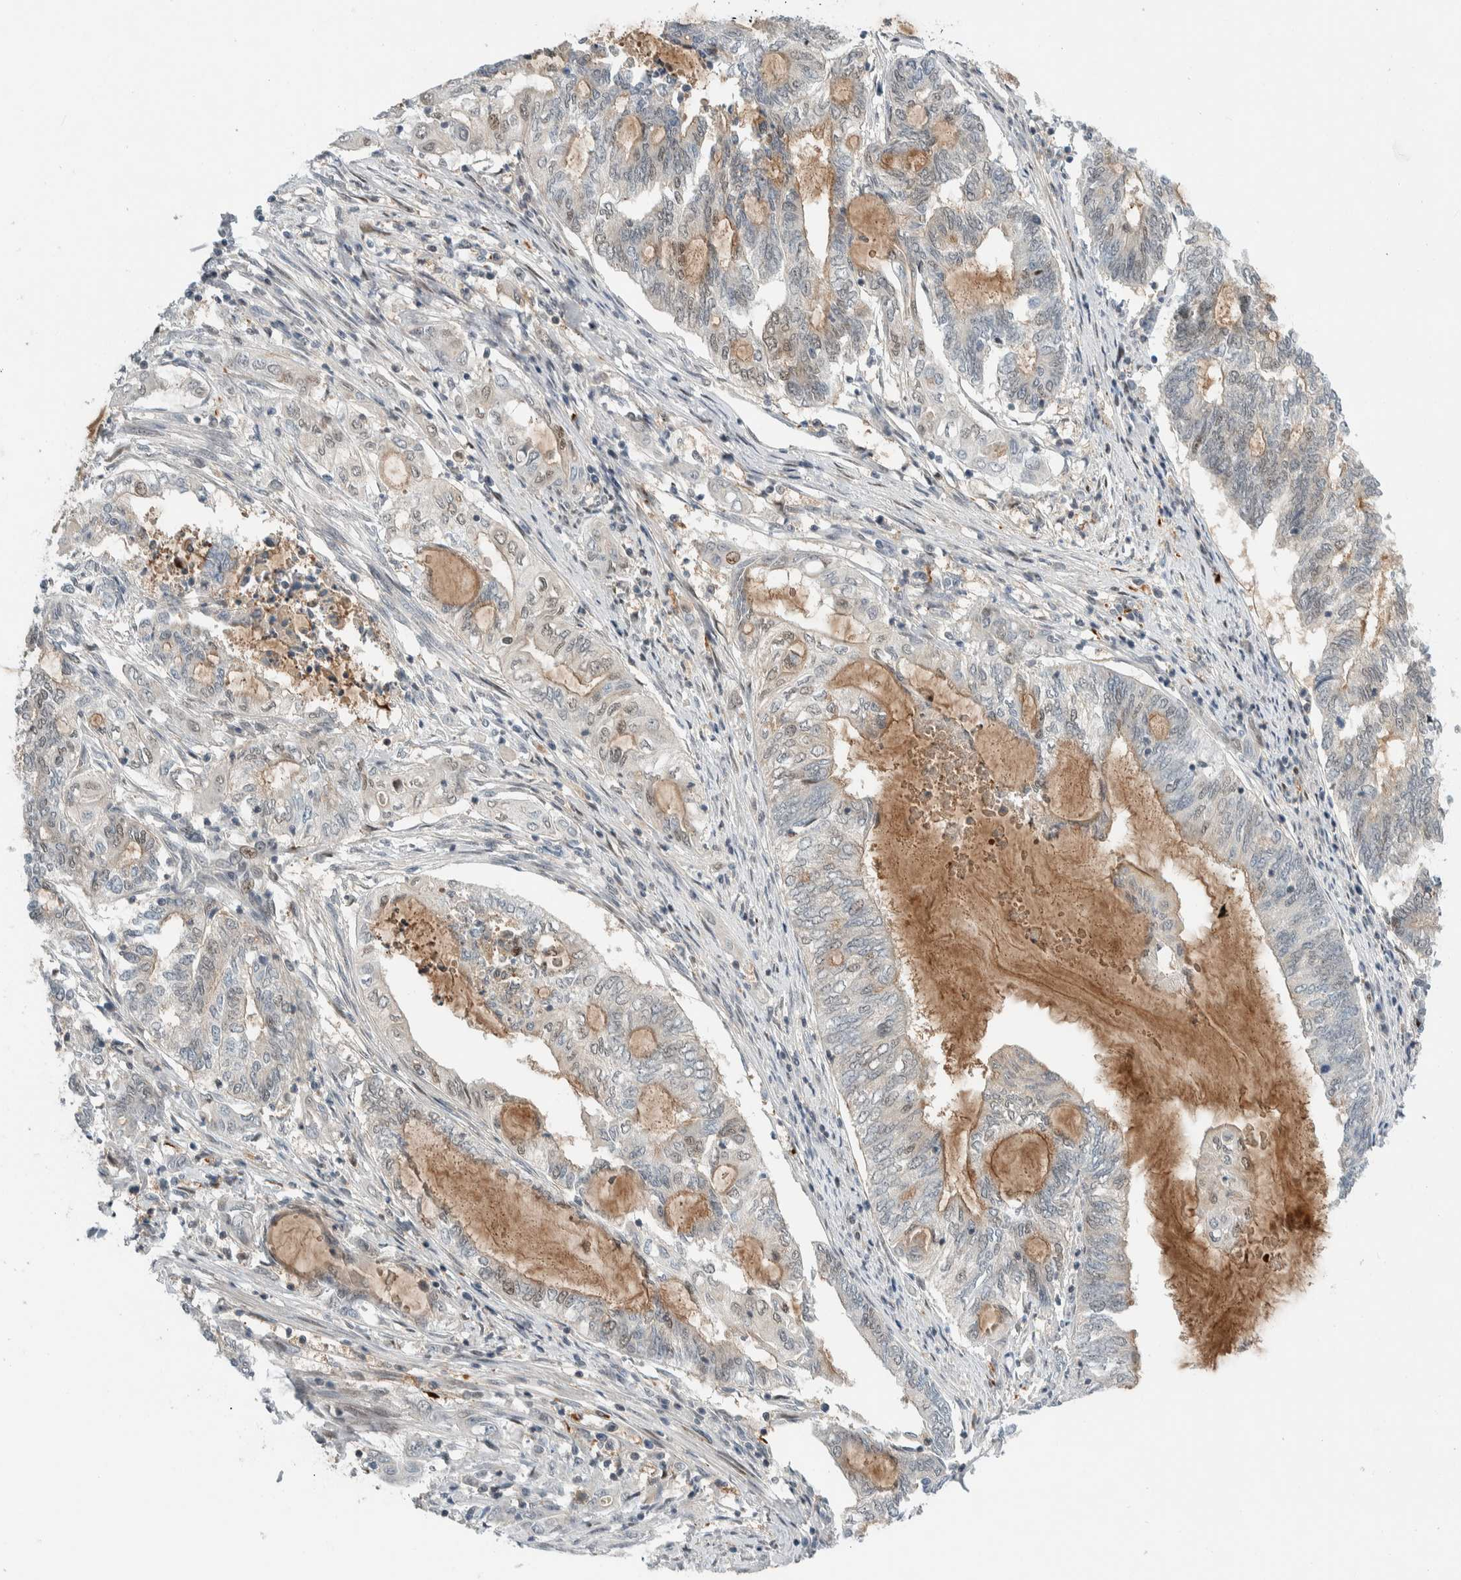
{"staining": {"intensity": "weak", "quantity": "<25%", "location": "nuclear"}, "tissue": "endometrial cancer", "cell_type": "Tumor cells", "image_type": "cancer", "snomed": [{"axis": "morphology", "description": "Adenocarcinoma, NOS"}, {"axis": "topography", "description": "Uterus"}, {"axis": "topography", "description": "Endometrium"}], "caption": "Immunohistochemistry (IHC) of endometrial adenocarcinoma reveals no staining in tumor cells.", "gene": "NCR3LG1", "patient": {"sex": "female", "age": 70}}